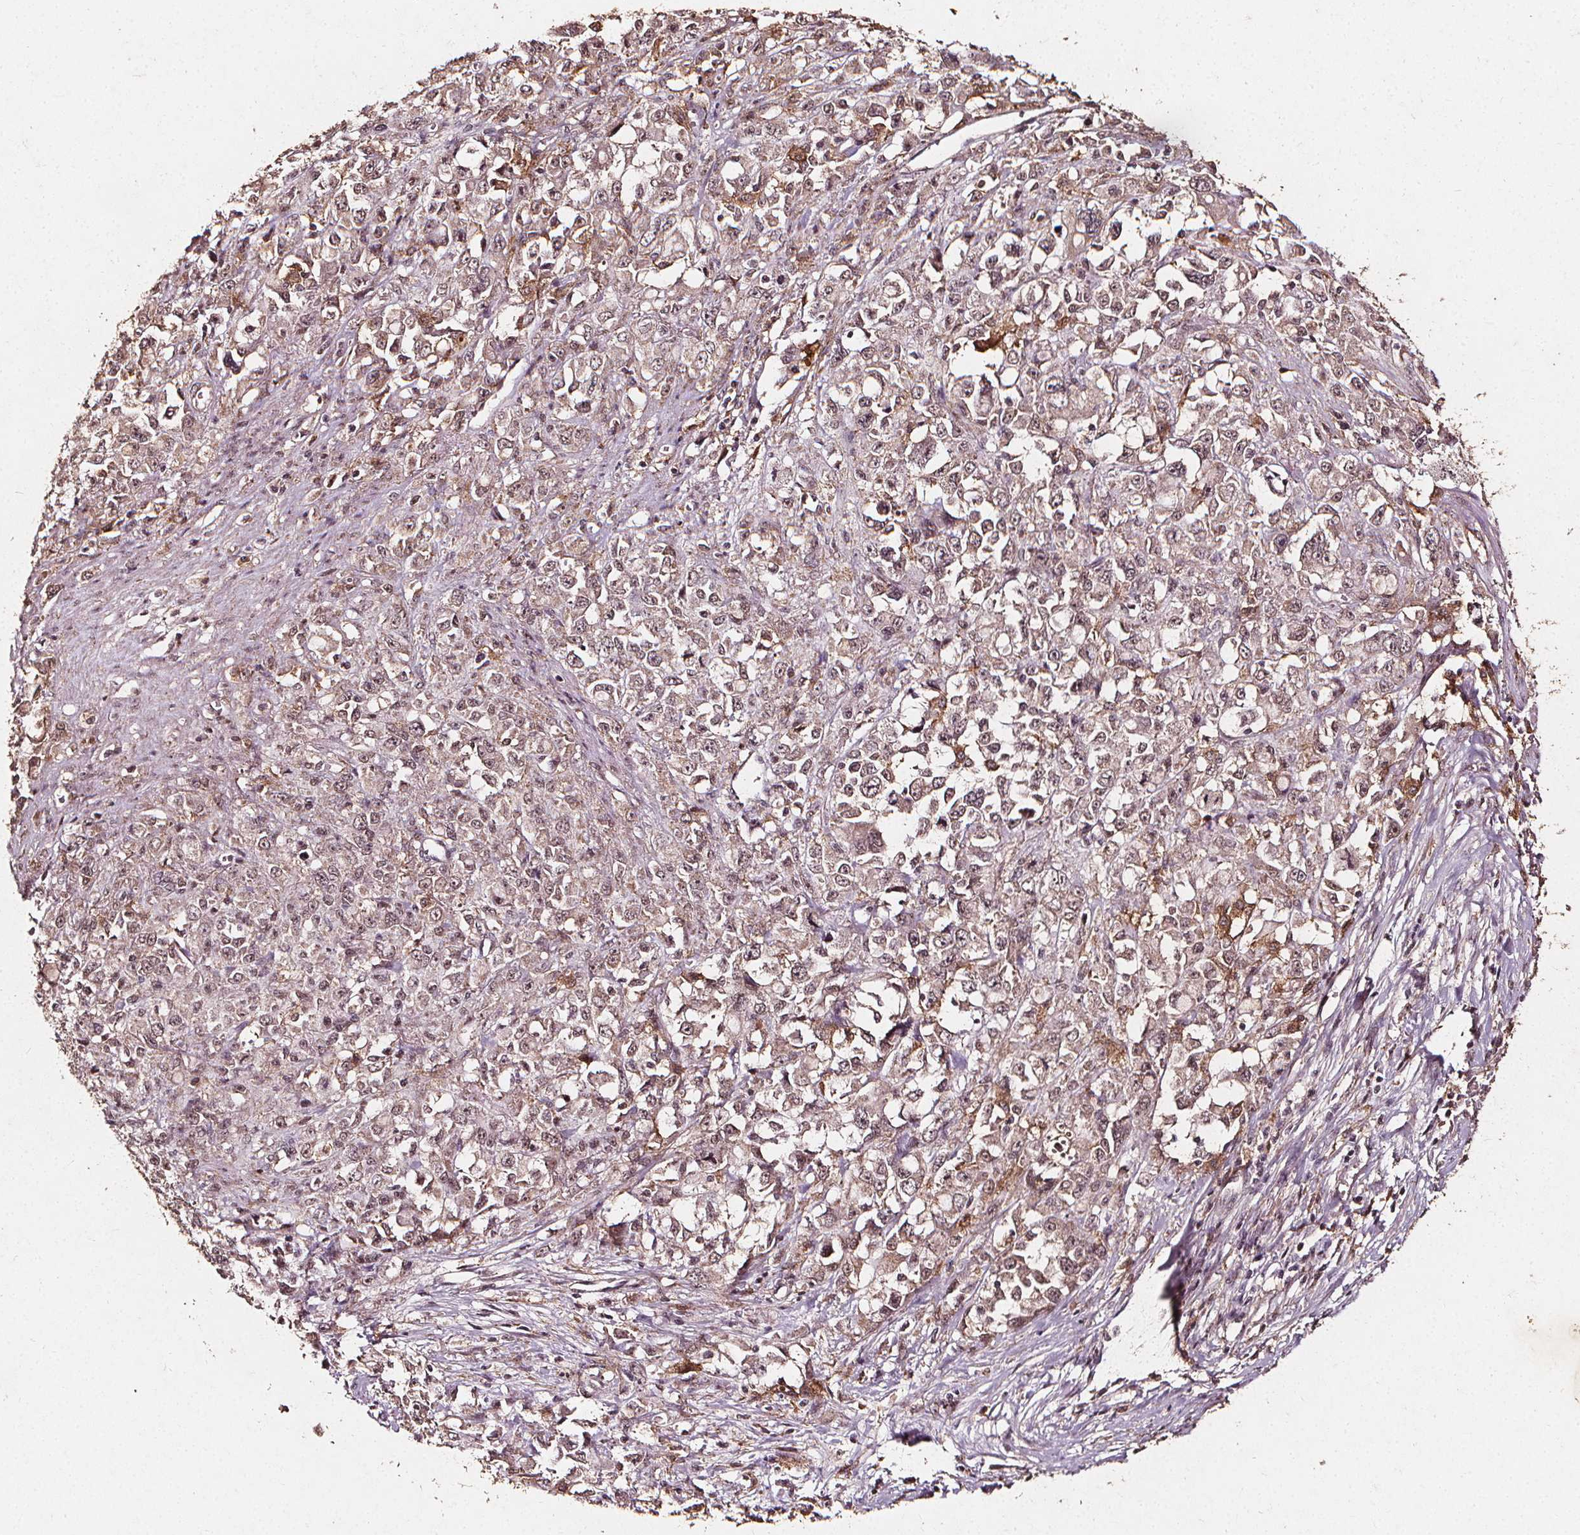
{"staining": {"intensity": "weak", "quantity": "25%-75%", "location": "cytoplasmic/membranous"}, "tissue": "stomach cancer", "cell_type": "Tumor cells", "image_type": "cancer", "snomed": [{"axis": "morphology", "description": "Adenocarcinoma, NOS"}, {"axis": "topography", "description": "Stomach"}], "caption": "Immunohistochemistry of human adenocarcinoma (stomach) demonstrates low levels of weak cytoplasmic/membranous expression in approximately 25%-75% of tumor cells.", "gene": "ABCA1", "patient": {"sex": "female", "age": 76}}